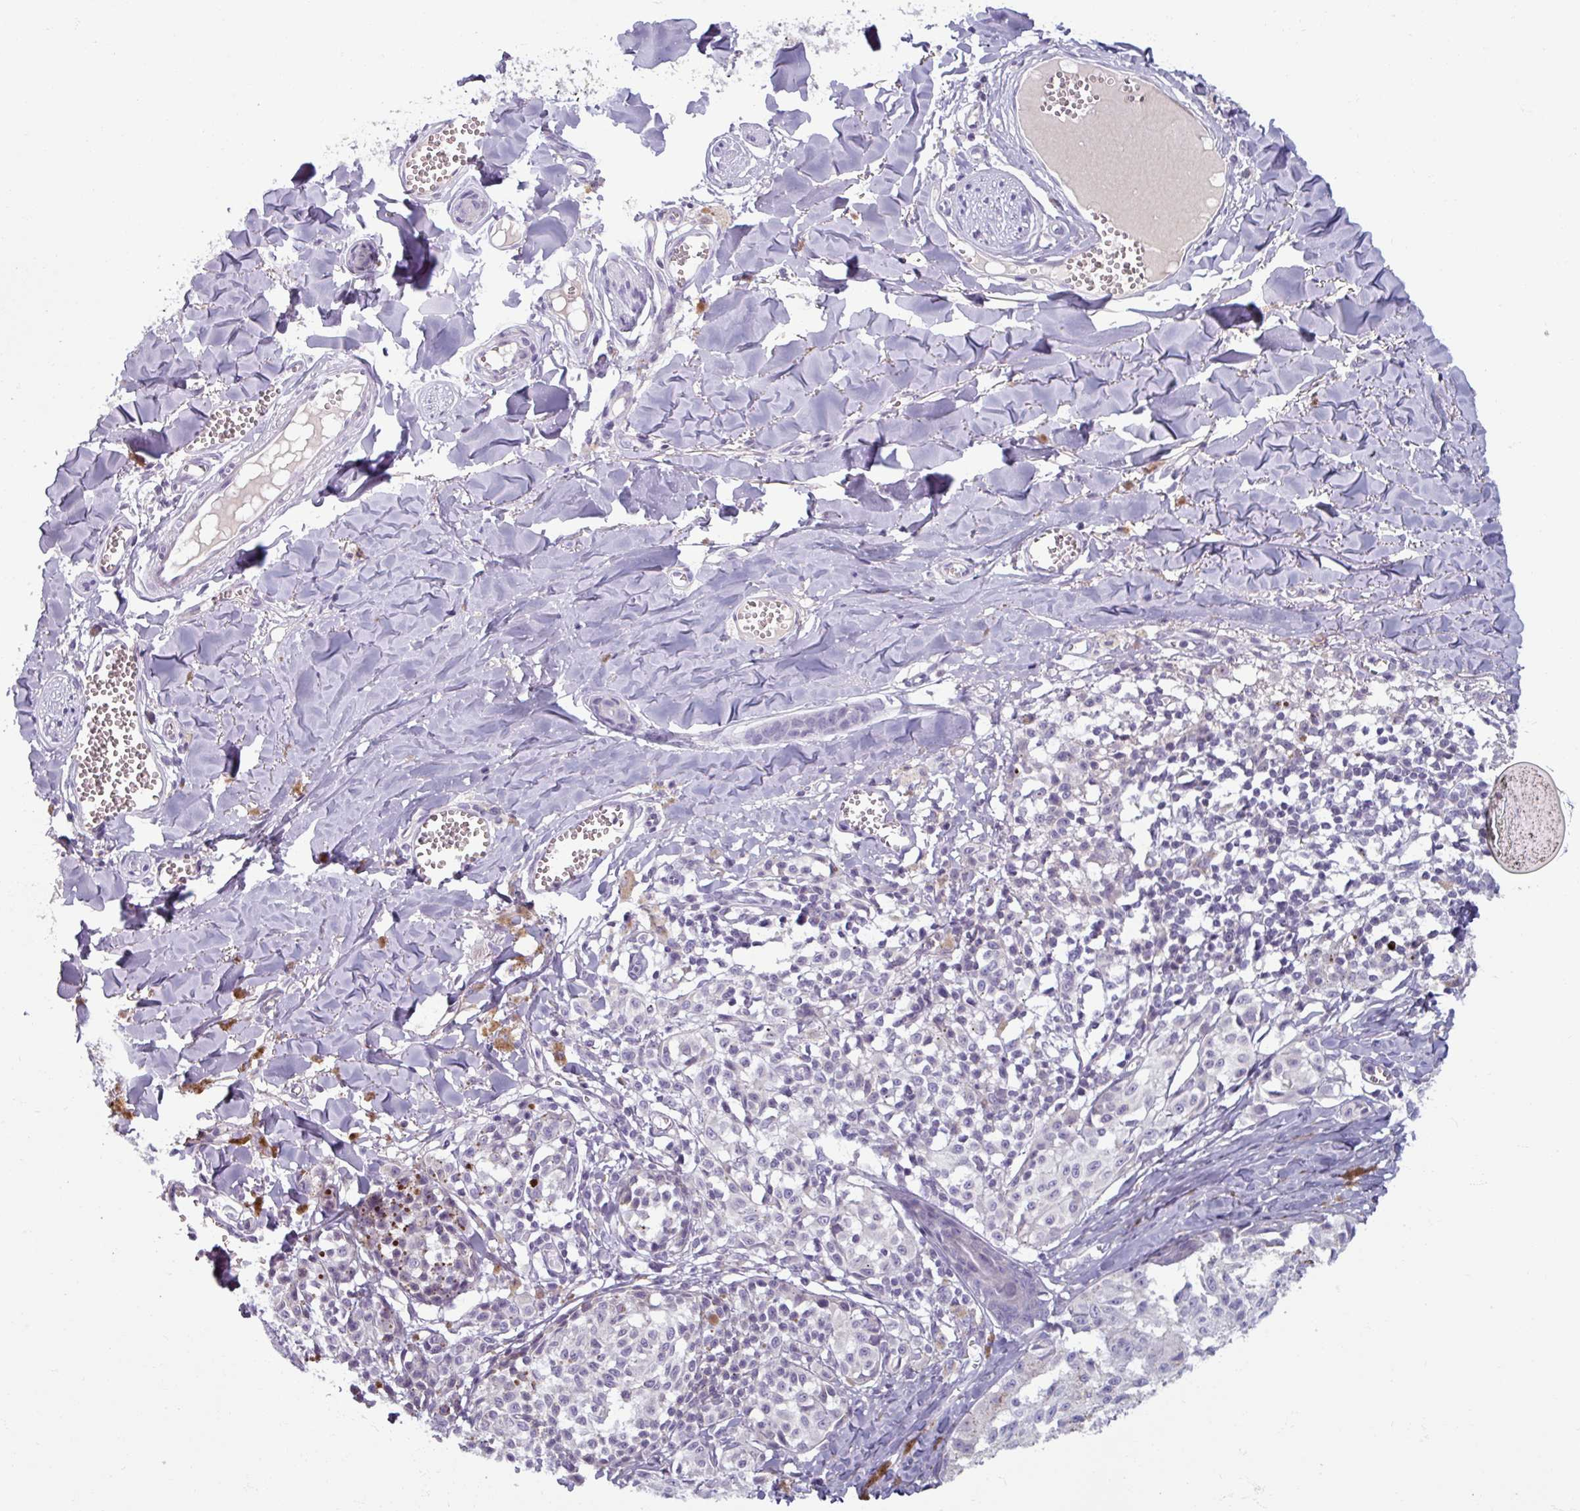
{"staining": {"intensity": "negative", "quantity": "none", "location": "none"}, "tissue": "melanoma", "cell_type": "Tumor cells", "image_type": "cancer", "snomed": [{"axis": "morphology", "description": "Malignant melanoma, NOS"}, {"axis": "topography", "description": "Skin"}], "caption": "A high-resolution photomicrograph shows immunohistochemistry (IHC) staining of melanoma, which reveals no significant staining in tumor cells. The staining was performed using DAB (3,3'-diaminobenzidine) to visualize the protein expression in brown, while the nuclei were stained in blue with hematoxylin (Magnification: 20x).", "gene": "SMIM11", "patient": {"sex": "female", "age": 43}}